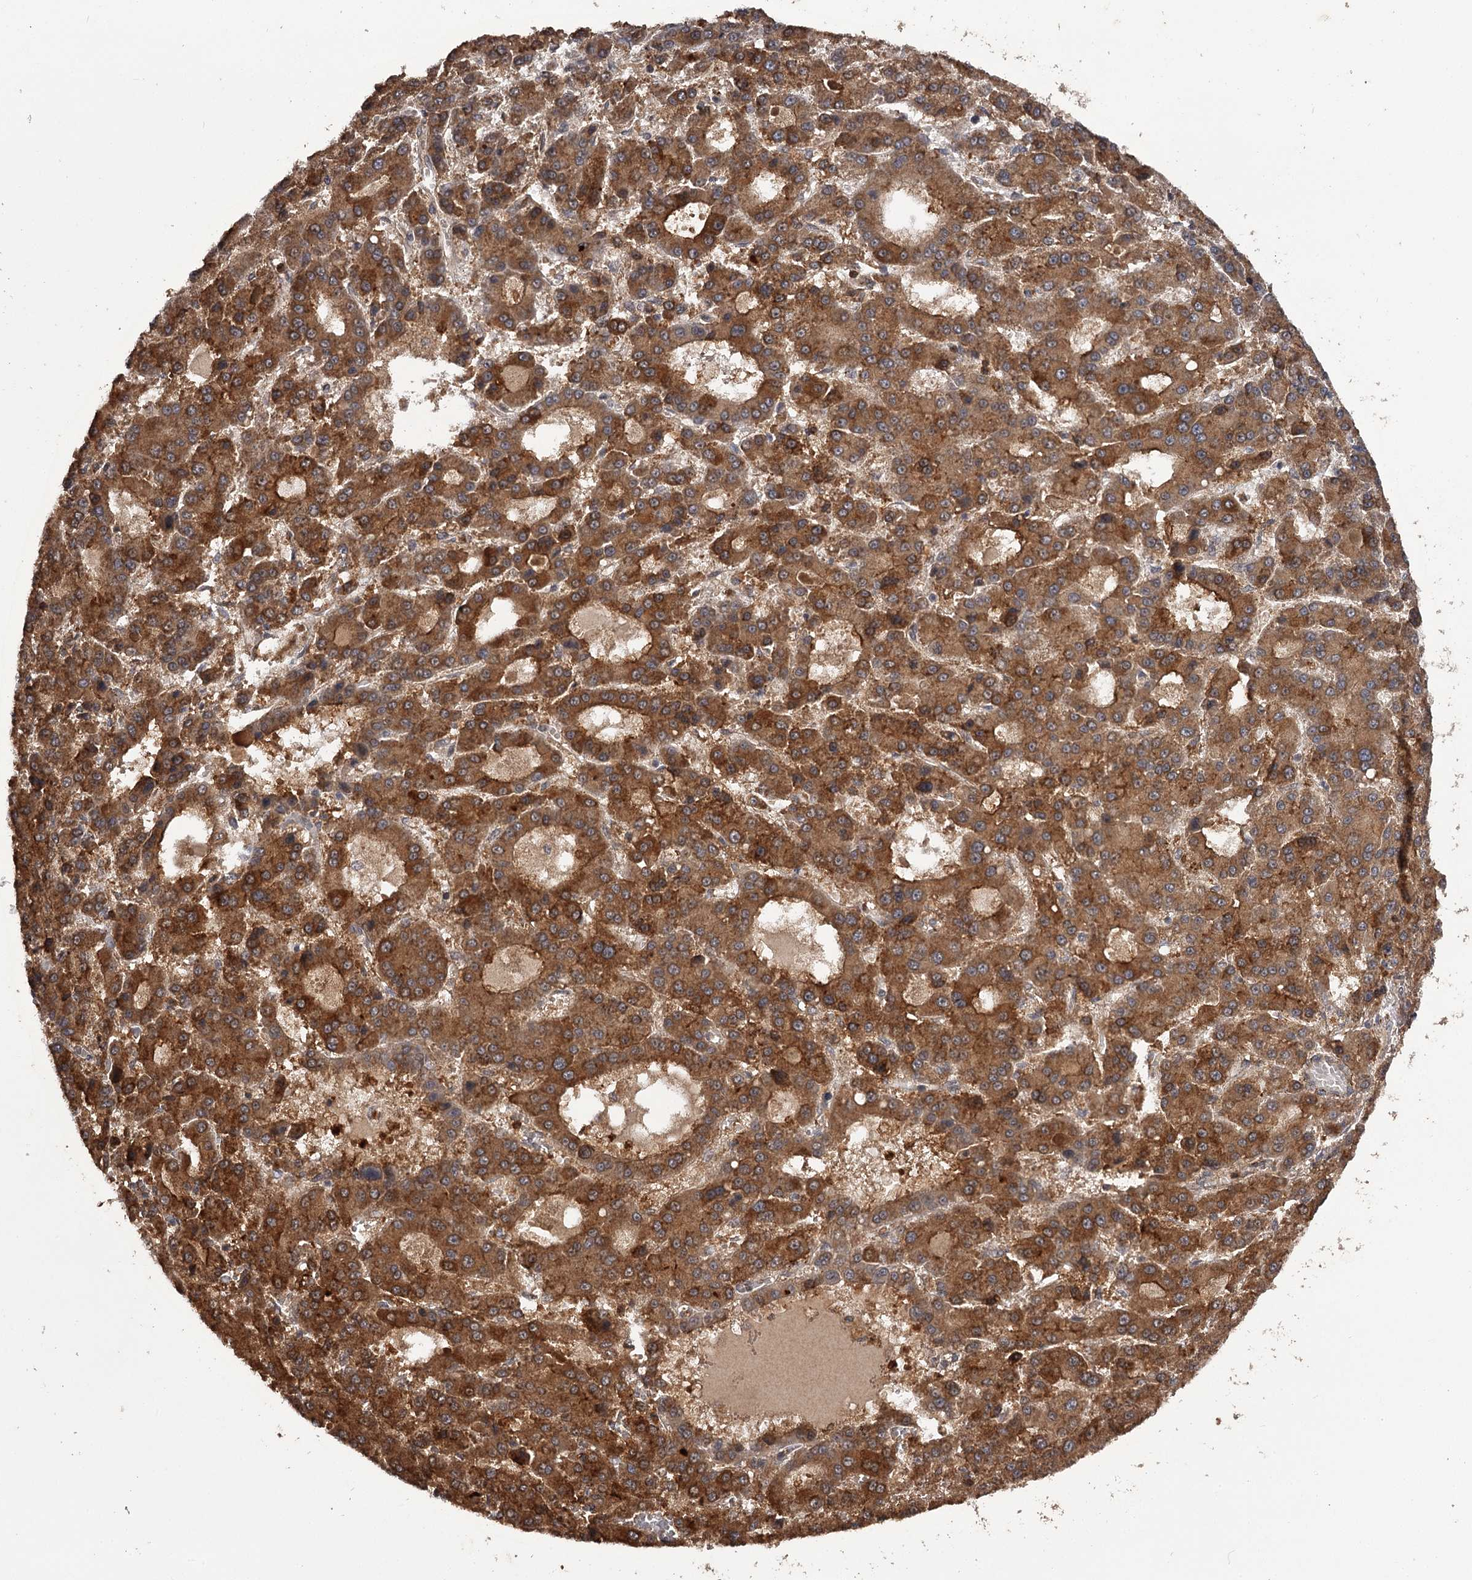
{"staining": {"intensity": "strong", "quantity": ">75%", "location": "cytoplasmic/membranous"}, "tissue": "liver cancer", "cell_type": "Tumor cells", "image_type": "cancer", "snomed": [{"axis": "morphology", "description": "Carcinoma, Hepatocellular, NOS"}, {"axis": "topography", "description": "Liver"}], "caption": "Brown immunohistochemical staining in human liver cancer shows strong cytoplasmic/membranous expression in approximately >75% of tumor cells.", "gene": "TTC12", "patient": {"sex": "male", "age": 70}}